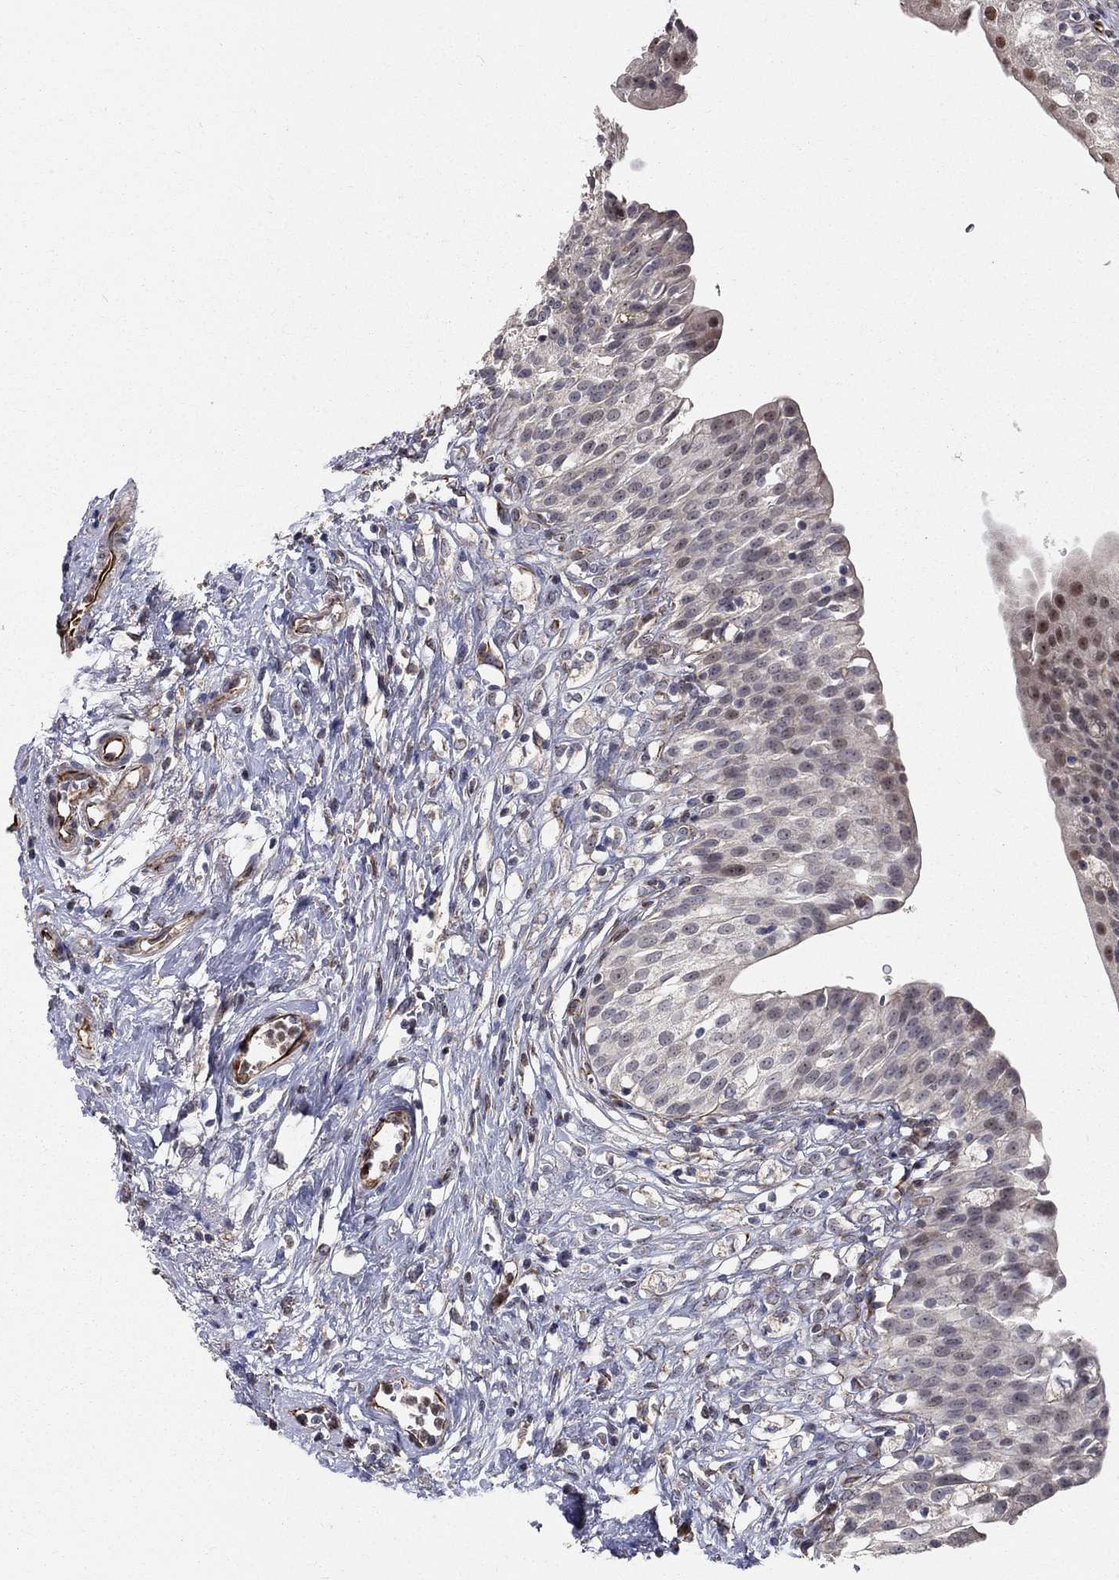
{"staining": {"intensity": "moderate", "quantity": "<25%", "location": "nuclear"}, "tissue": "urinary bladder", "cell_type": "Urothelial cells", "image_type": "normal", "snomed": [{"axis": "morphology", "description": "Normal tissue, NOS"}, {"axis": "topography", "description": "Urinary bladder"}], "caption": "Urinary bladder was stained to show a protein in brown. There is low levels of moderate nuclear staining in about <25% of urothelial cells.", "gene": "MSRA", "patient": {"sex": "male", "age": 76}}